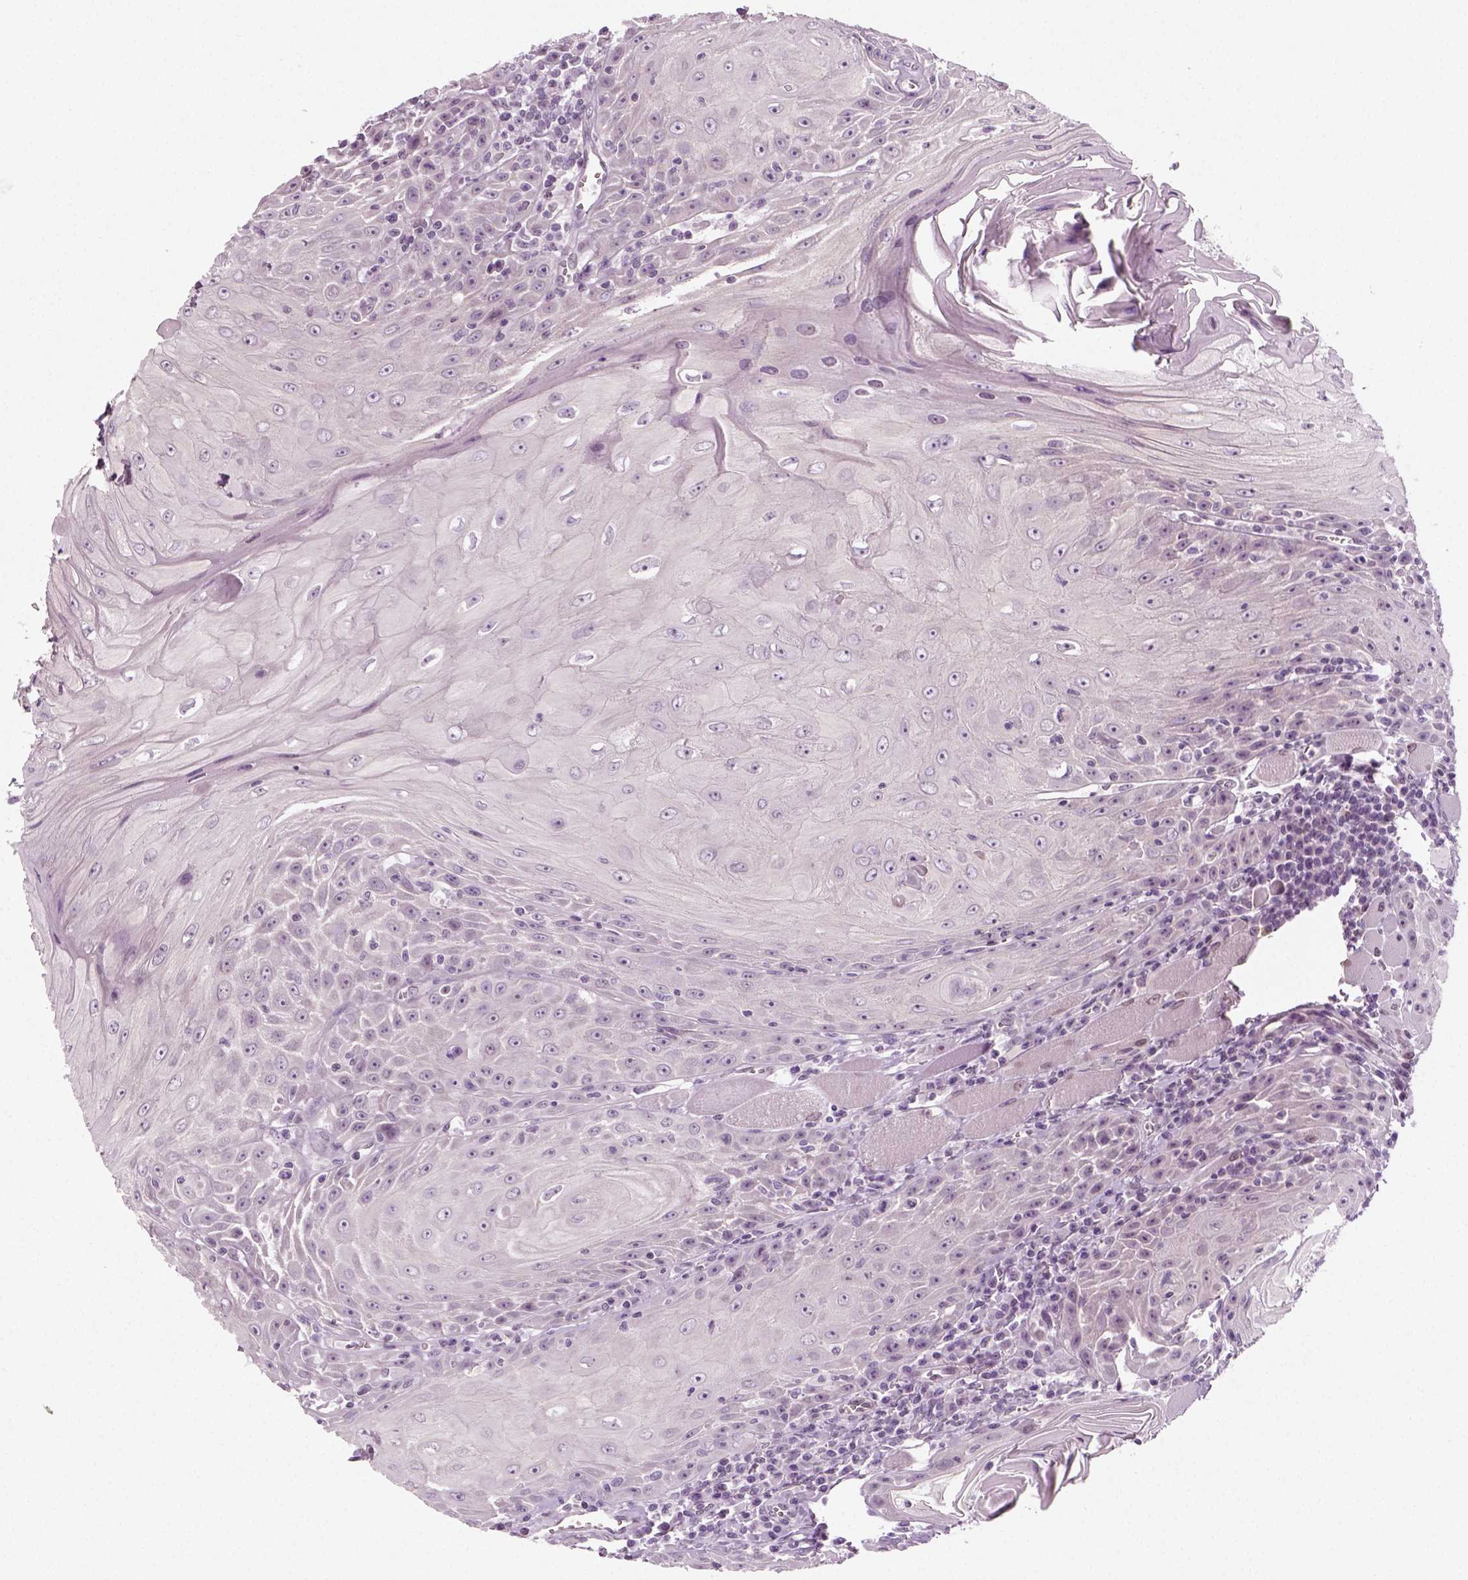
{"staining": {"intensity": "negative", "quantity": "none", "location": "none"}, "tissue": "head and neck cancer", "cell_type": "Tumor cells", "image_type": "cancer", "snomed": [{"axis": "morphology", "description": "Squamous cell carcinoma, NOS"}, {"axis": "topography", "description": "Head-Neck"}], "caption": "An image of squamous cell carcinoma (head and neck) stained for a protein displays no brown staining in tumor cells.", "gene": "SPATA31E1", "patient": {"sex": "male", "age": 52}}